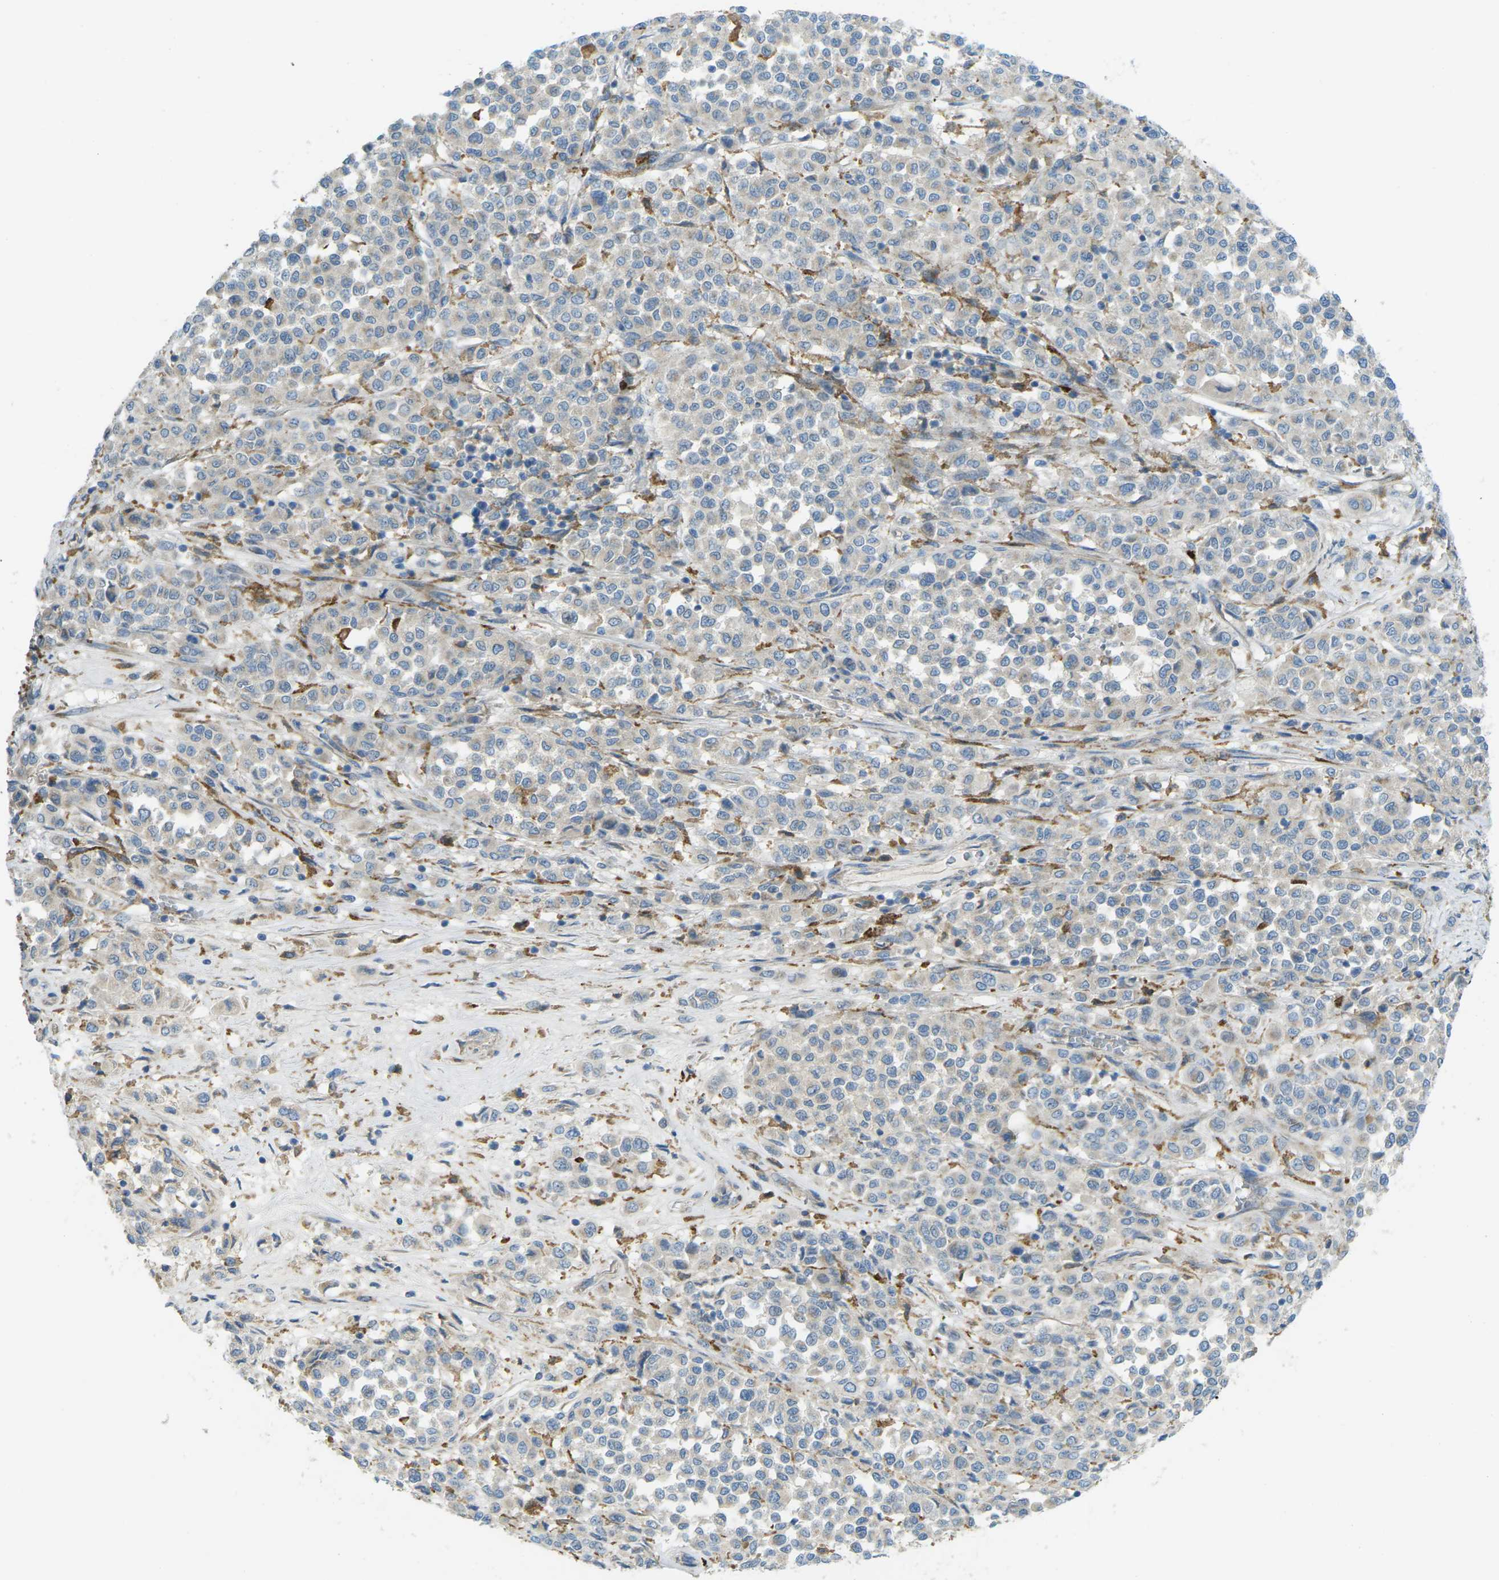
{"staining": {"intensity": "negative", "quantity": "none", "location": "none"}, "tissue": "melanoma", "cell_type": "Tumor cells", "image_type": "cancer", "snomed": [{"axis": "morphology", "description": "Malignant melanoma, Metastatic site"}, {"axis": "topography", "description": "Pancreas"}], "caption": "This histopathology image is of malignant melanoma (metastatic site) stained with immunohistochemistry to label a protein in brown with the nuclei are counter-stained blue. There is no positivity in tumor cells.", "gene": "MYLK4", "patient": {"sex": "female", "age": 30}}